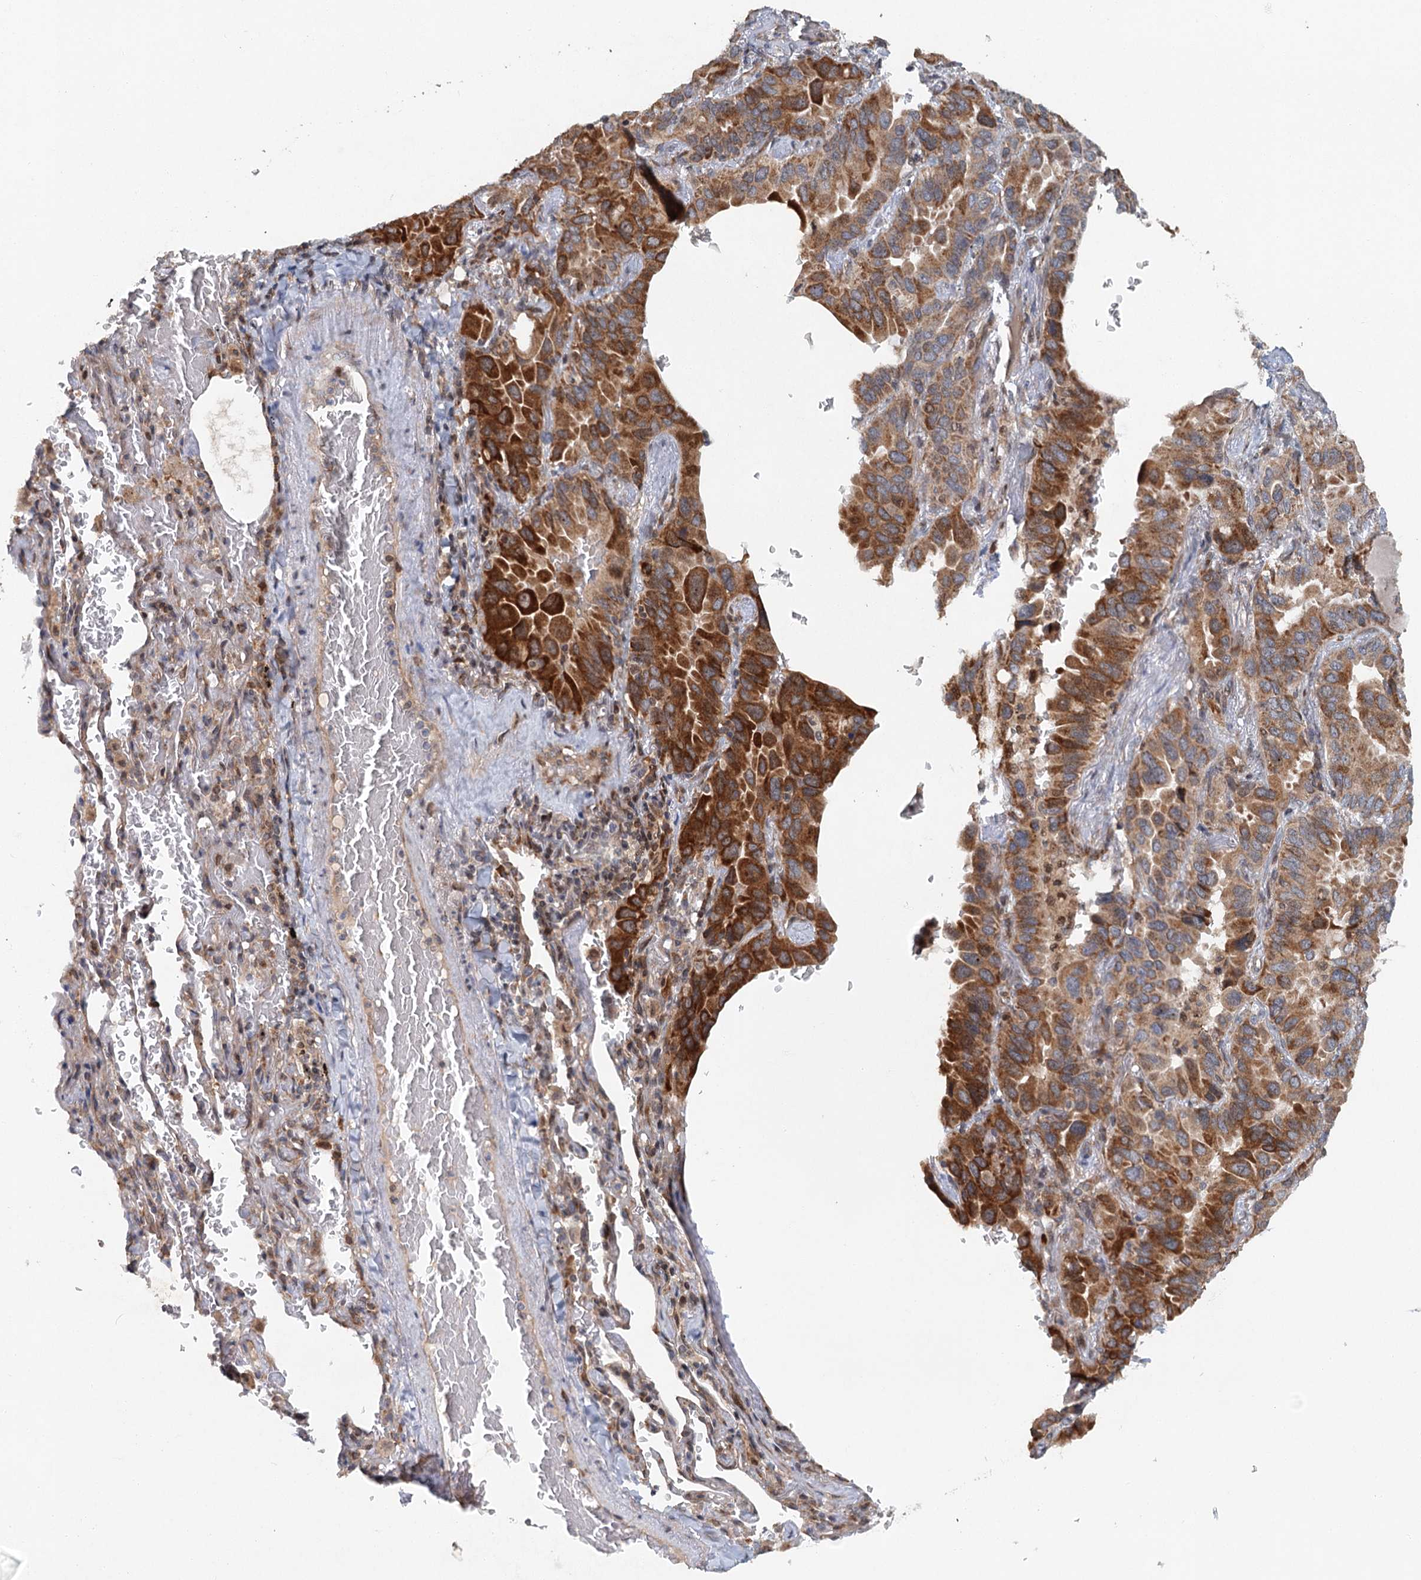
{"staining": {"intensity": "strong", "quantity": ">75%", "location": "cytoplasmic/membranous"}, "tissue": "lung cancer", "cell_type": "Tumor cells", "image_type": "cancer", "snomed": [{"axis": "morphology", "description": "Adenocarcinoma, NOS"}, {"axis": "topography", "description": "Lung"}], "caption": "Protein staining of lung cancer tissue reveals strong cytoplasmic/membranous expression in approximately >75% of tumor cells.", "gene": "SRPX2", "patient": {"sex": "male", "age": 64}}